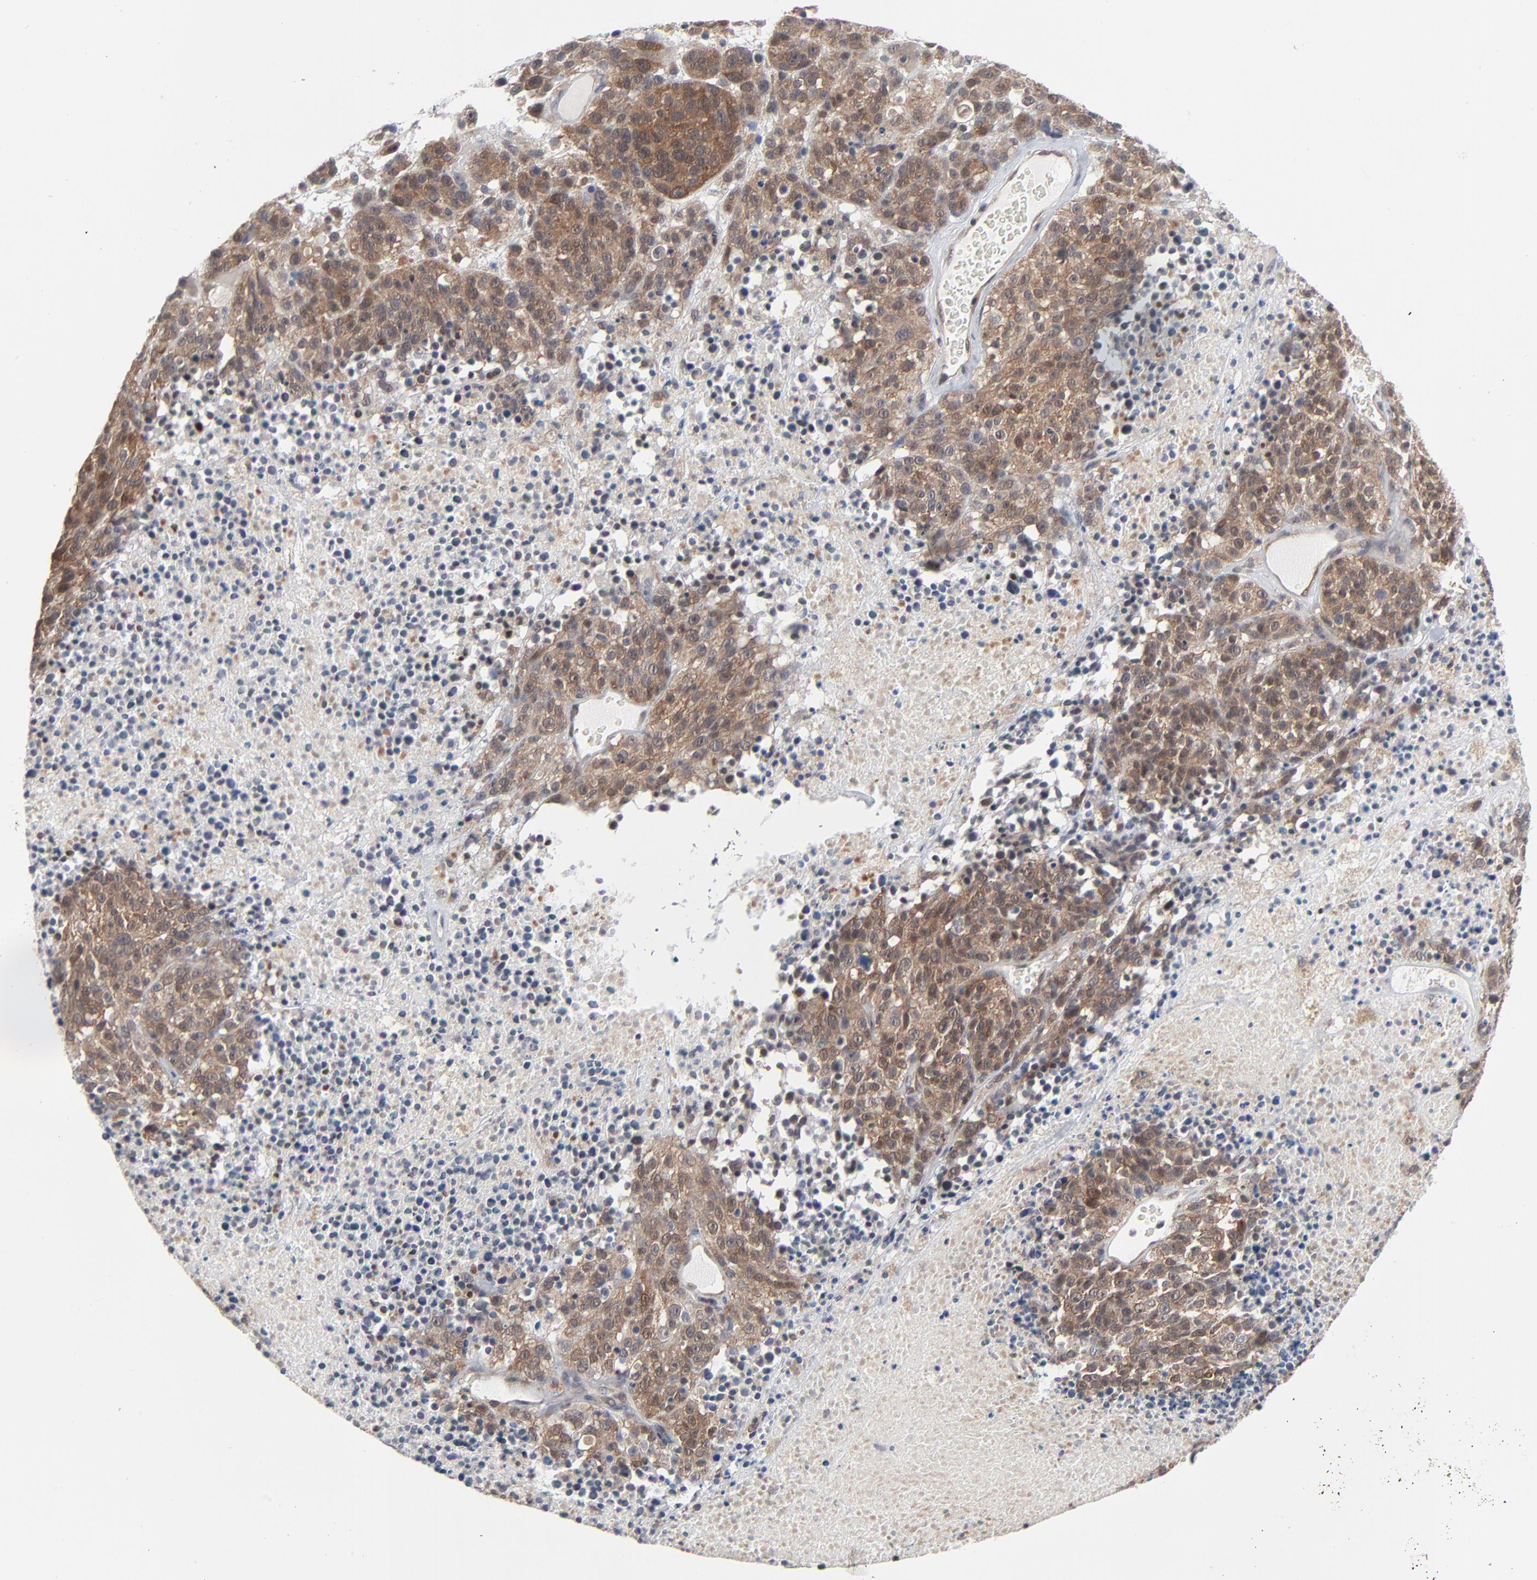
{"staining": {"intensity": "moderate", "quantity": ">75%", "location": "cytoplasmic/membranous"}, "tissue": "melanoma", "cell_type": "Tumor cells", "image_type": "cancer", "snomed": [{"axis": "morphology", "description": "Malignant melanoma, Metastatic site"}, {"axis": "topography", "description": "Cerebral cortex"}], "caption": "Immunohistochemical staining of malignant melanoma (metastatic site) shows medium levels of moderate cytoplasmic/membranous protein expression in approximately >75% of tumor cells.", "gene": "RPS6KB1", "patient": {"sex": "female", "age": 52}}